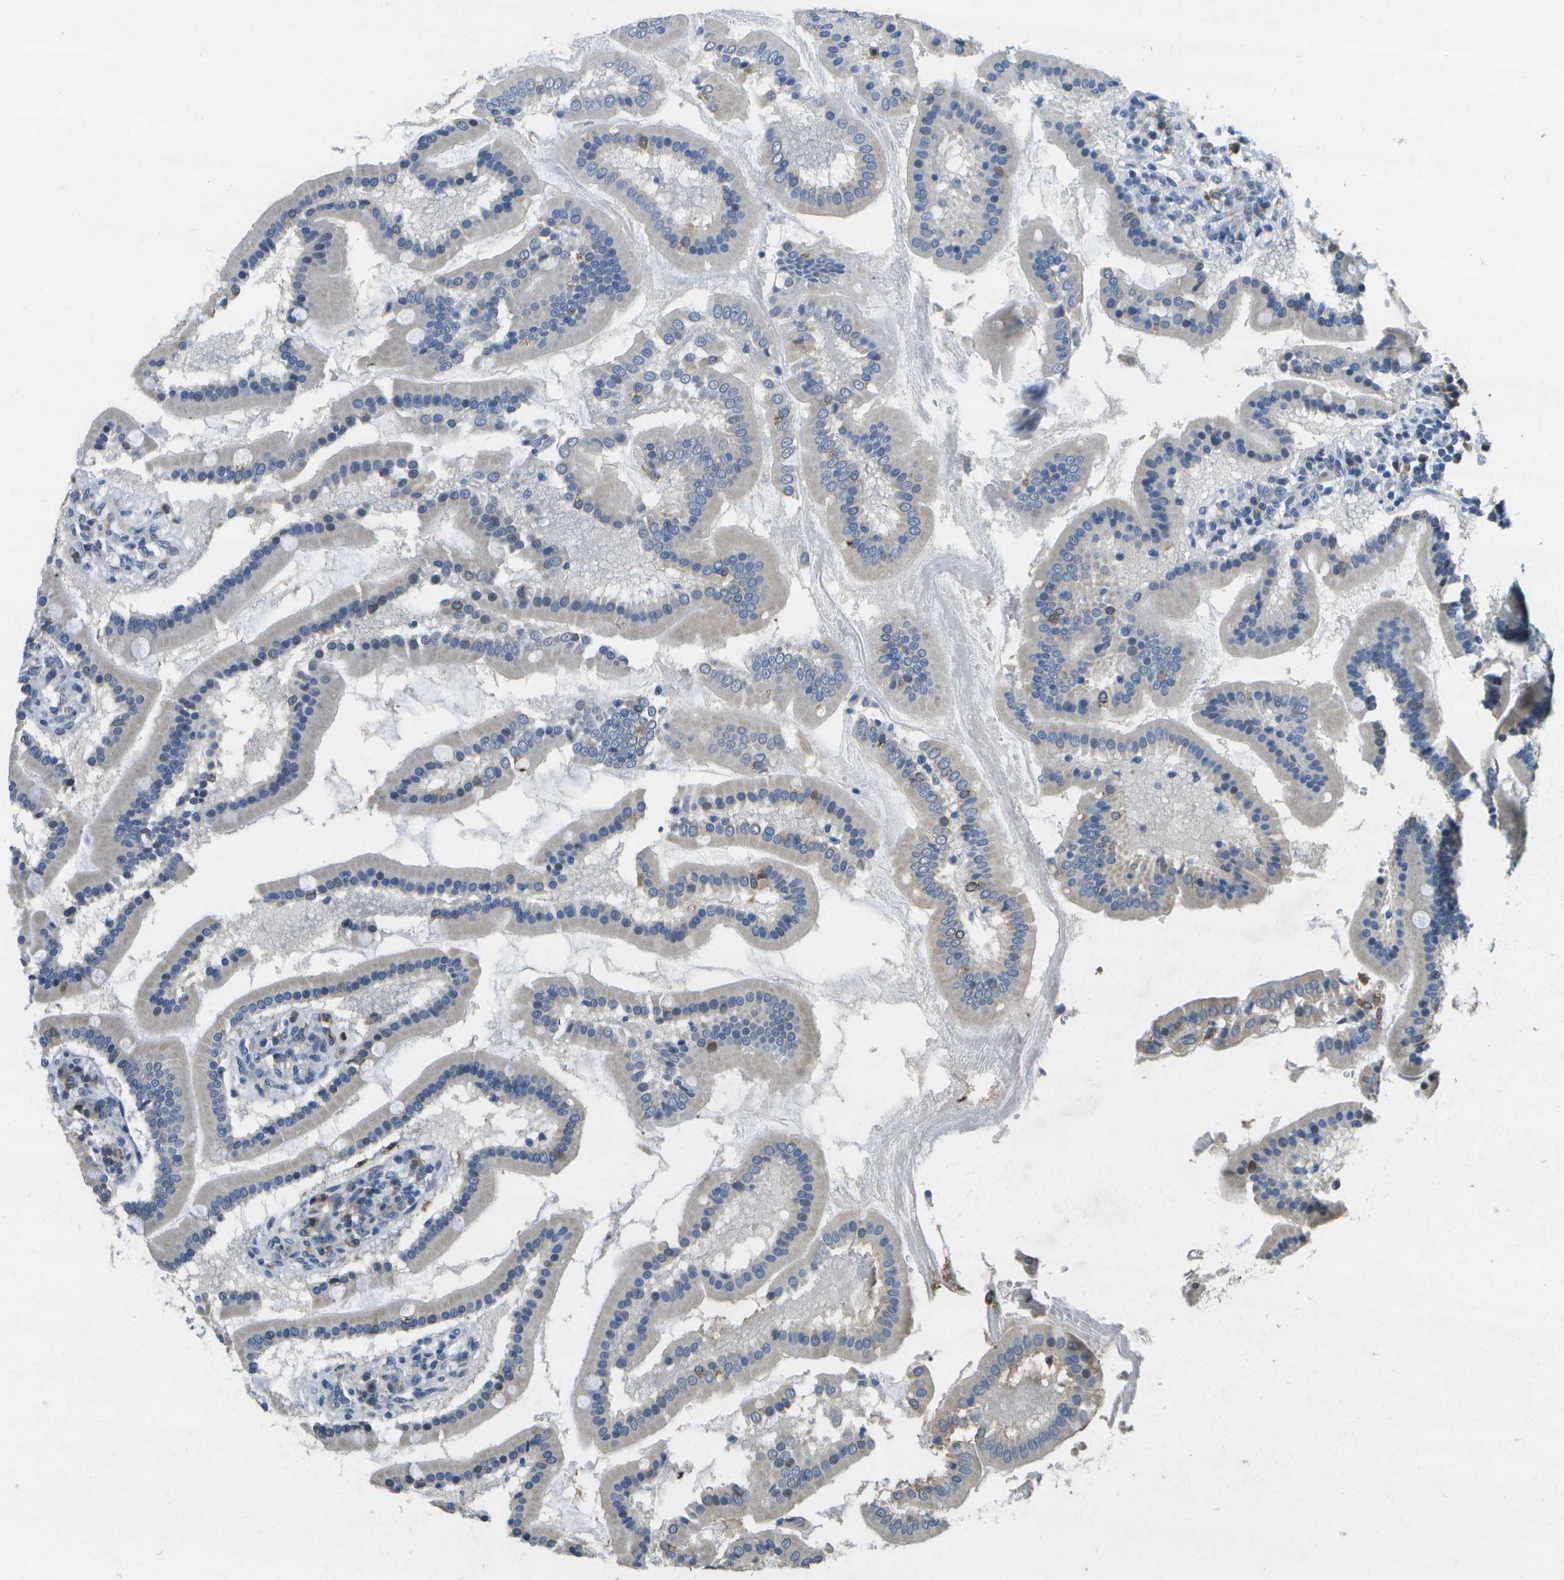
{"staining": {"intensity": "negative", "quantity": "none", "location": "none"}, "tissue": "duodenum", "cell_type": "Glandular cells", "image_type": "normal", "snomed": [{"axis": "morphology", "description": "Normal tissue, NOS"}, {"axis": "topography", "description": "Duodenum"}], "caption": "Glandular cells show no significant protein positivity in benign duodenum. The staining was performed using DAB (3,3'-diaminobenzidine) to visualize the protein expression in brown, while the nuclei were stained in blue with hematoxylin (Magnification: 20x).", "gene": "DSE", "patient": {"sex": "male", "age": 50}}